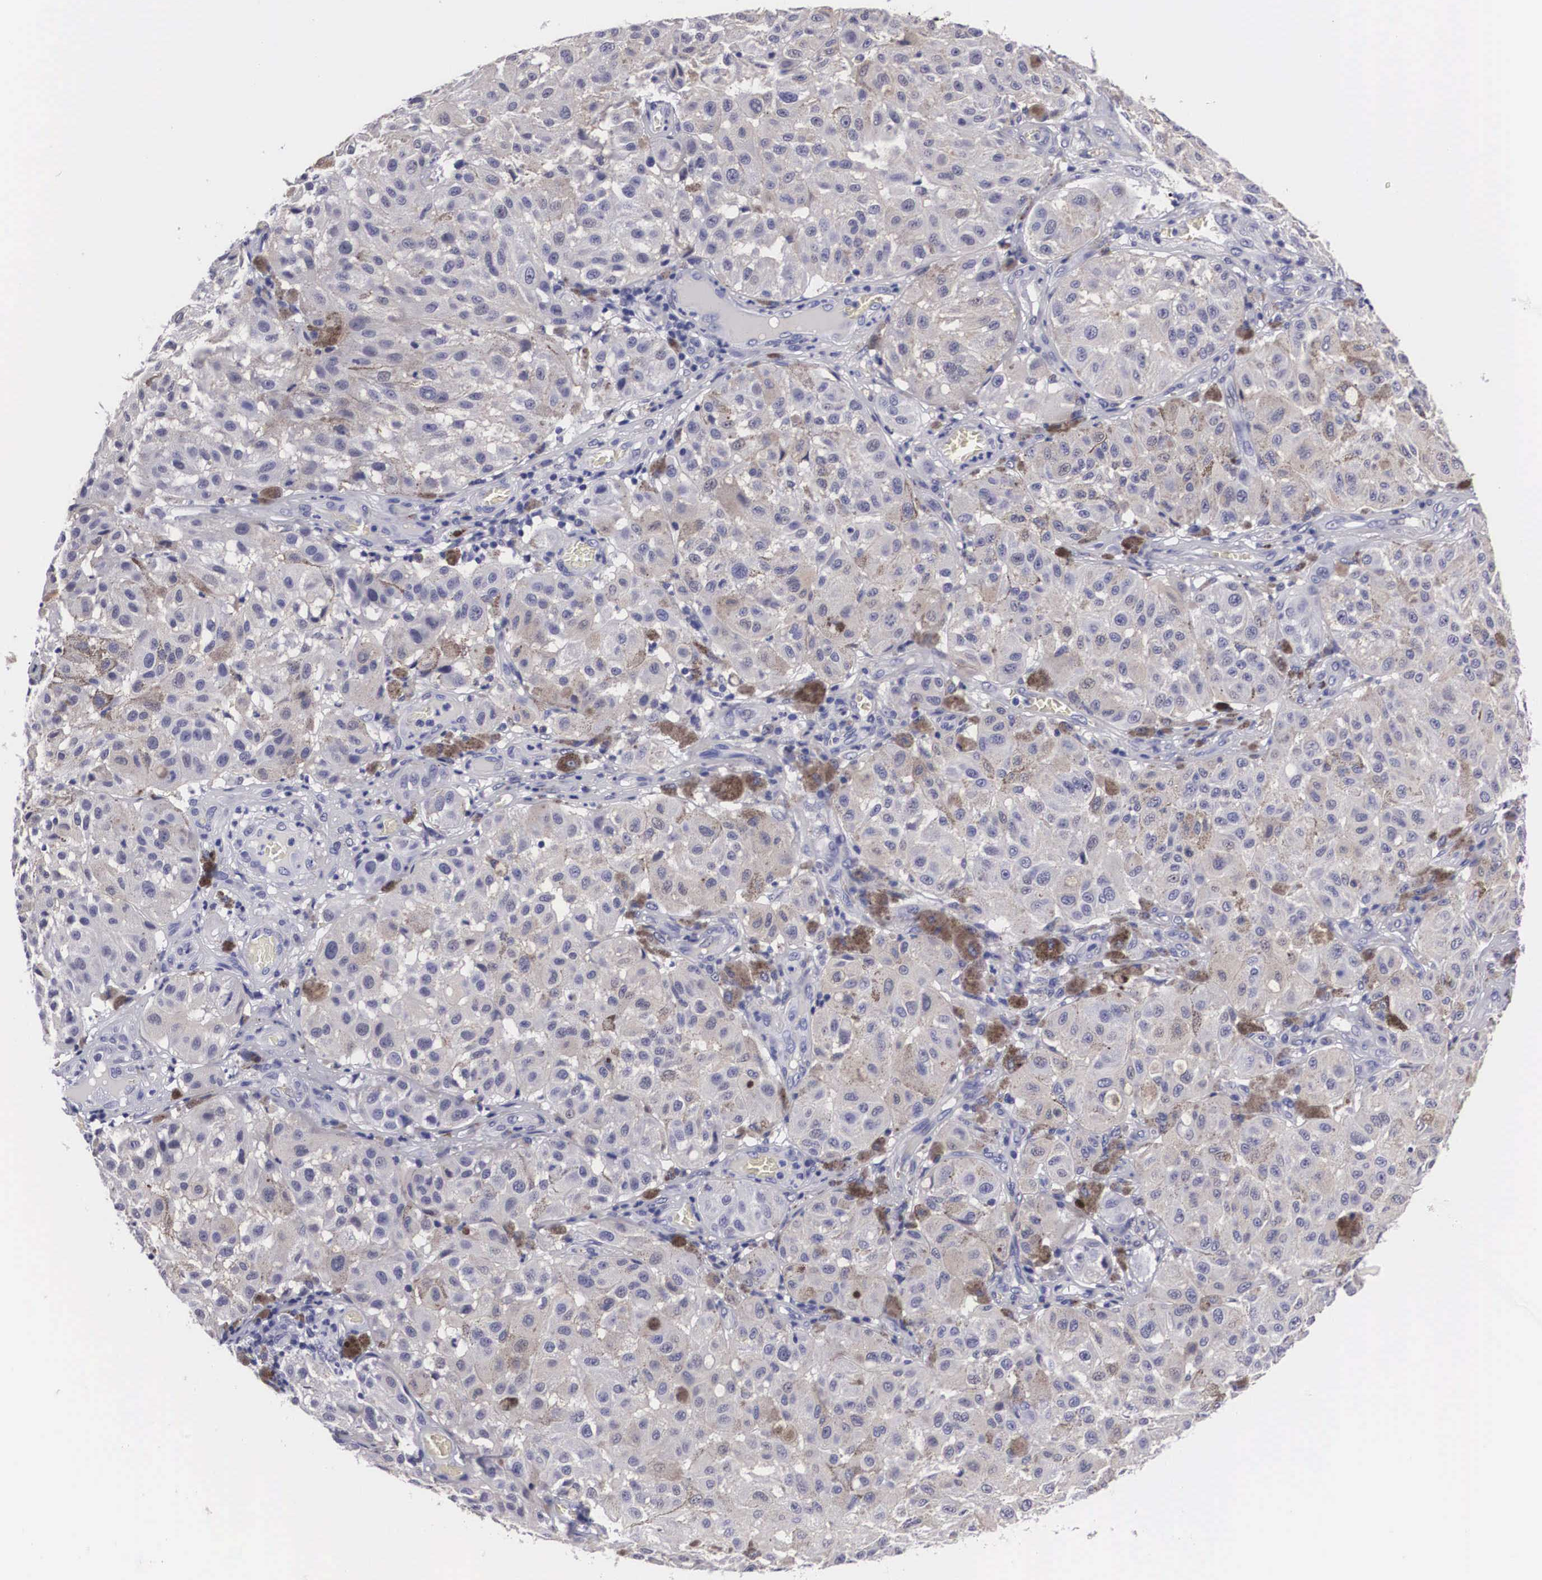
{"staining": {"intensity": "negative", "quantity": "none", "location": "none"}, "tissue": "melanoma", "cell_type": "Tumor cells", "image_type": "cancer", "snomed": [{"axis": "morphology", "description": "Malignant melanoma, NOS"}, {"axis": "topography", "description": "Skin"}], "caption": "Malignant melanoma stained for a protein using immunohistochemistry shows no positivity tumor cells.", "gene": "C22orf31", "patient": {"sex": "female", "age": 64}}